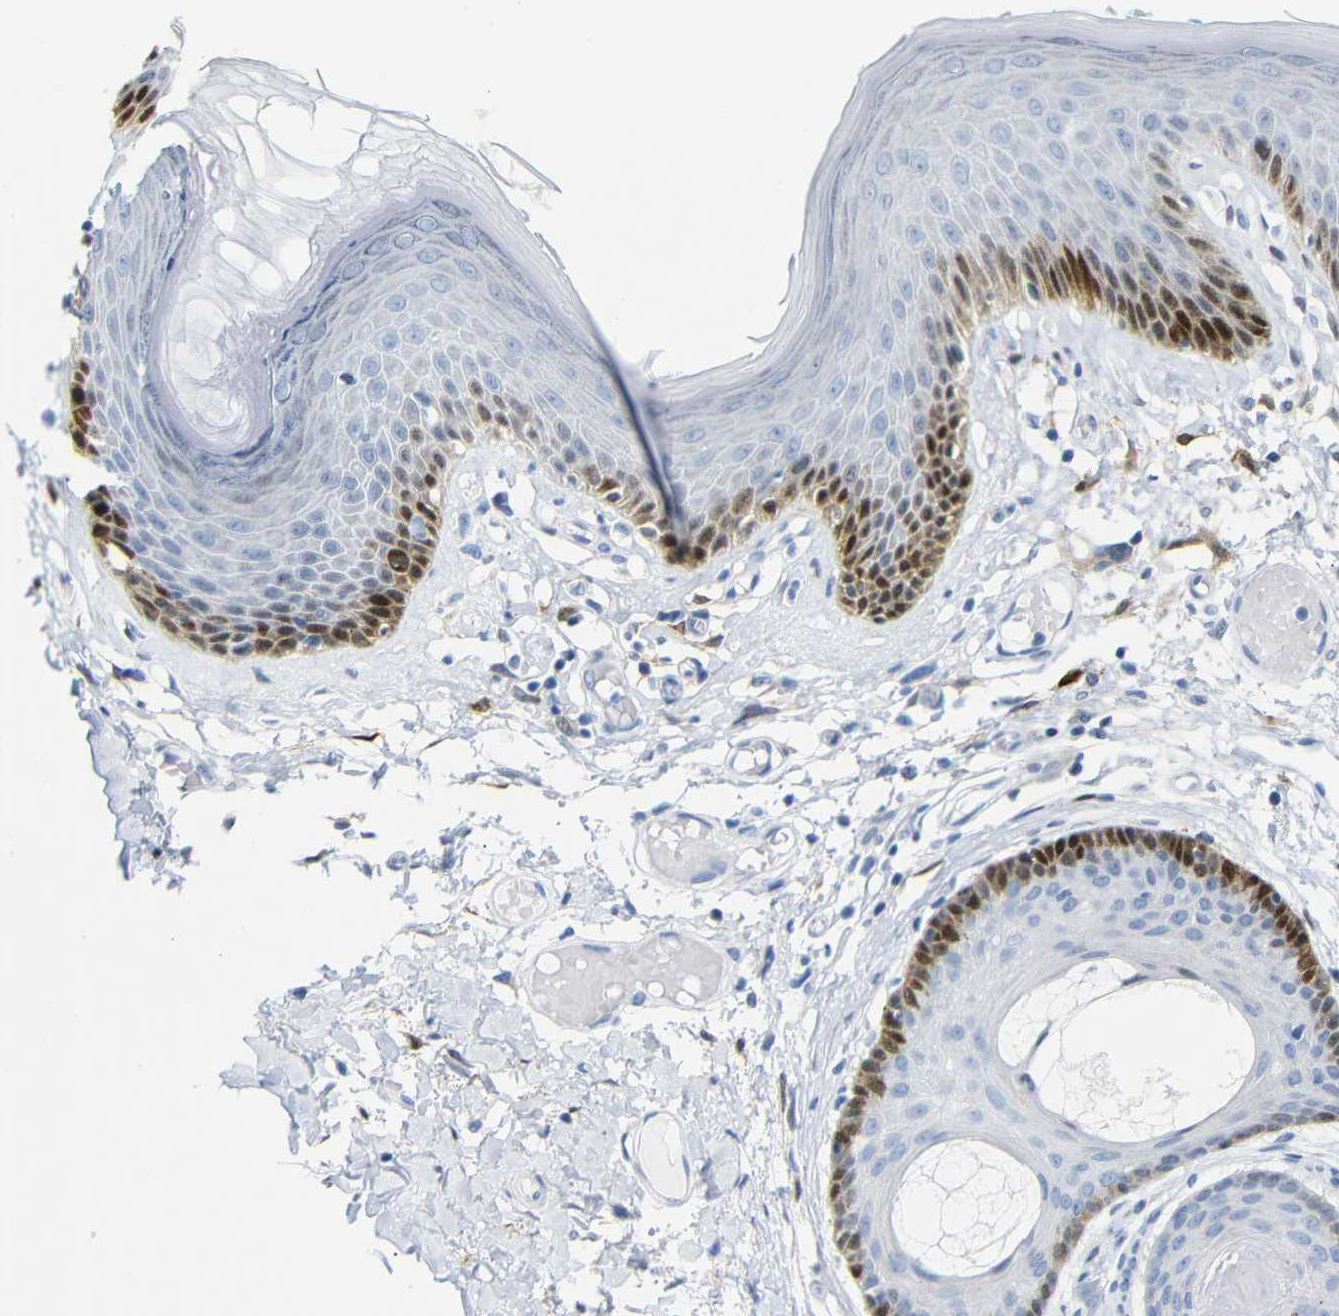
{"staining": {"intensity": "strong", "quantity": "<25%", "location": "cytoplasmic/membranous,nuclear"}, "tissue": "skin", "cell_type": "Epidermal cells", "image_type": "normal", "snomed": [{"axis": "morphology", "description": "Normal tissue, NOS"}, {"axis": "topography", "description": "Vulva"}], "caption": "Skin stained for a protein (brown) demonstrates strong cytoplasmic/membranous,nuclear positive expression in approximately <25% of epidermal cells.", "gene": "MT1A", "patient": {"sex": "female", "age": 73}}